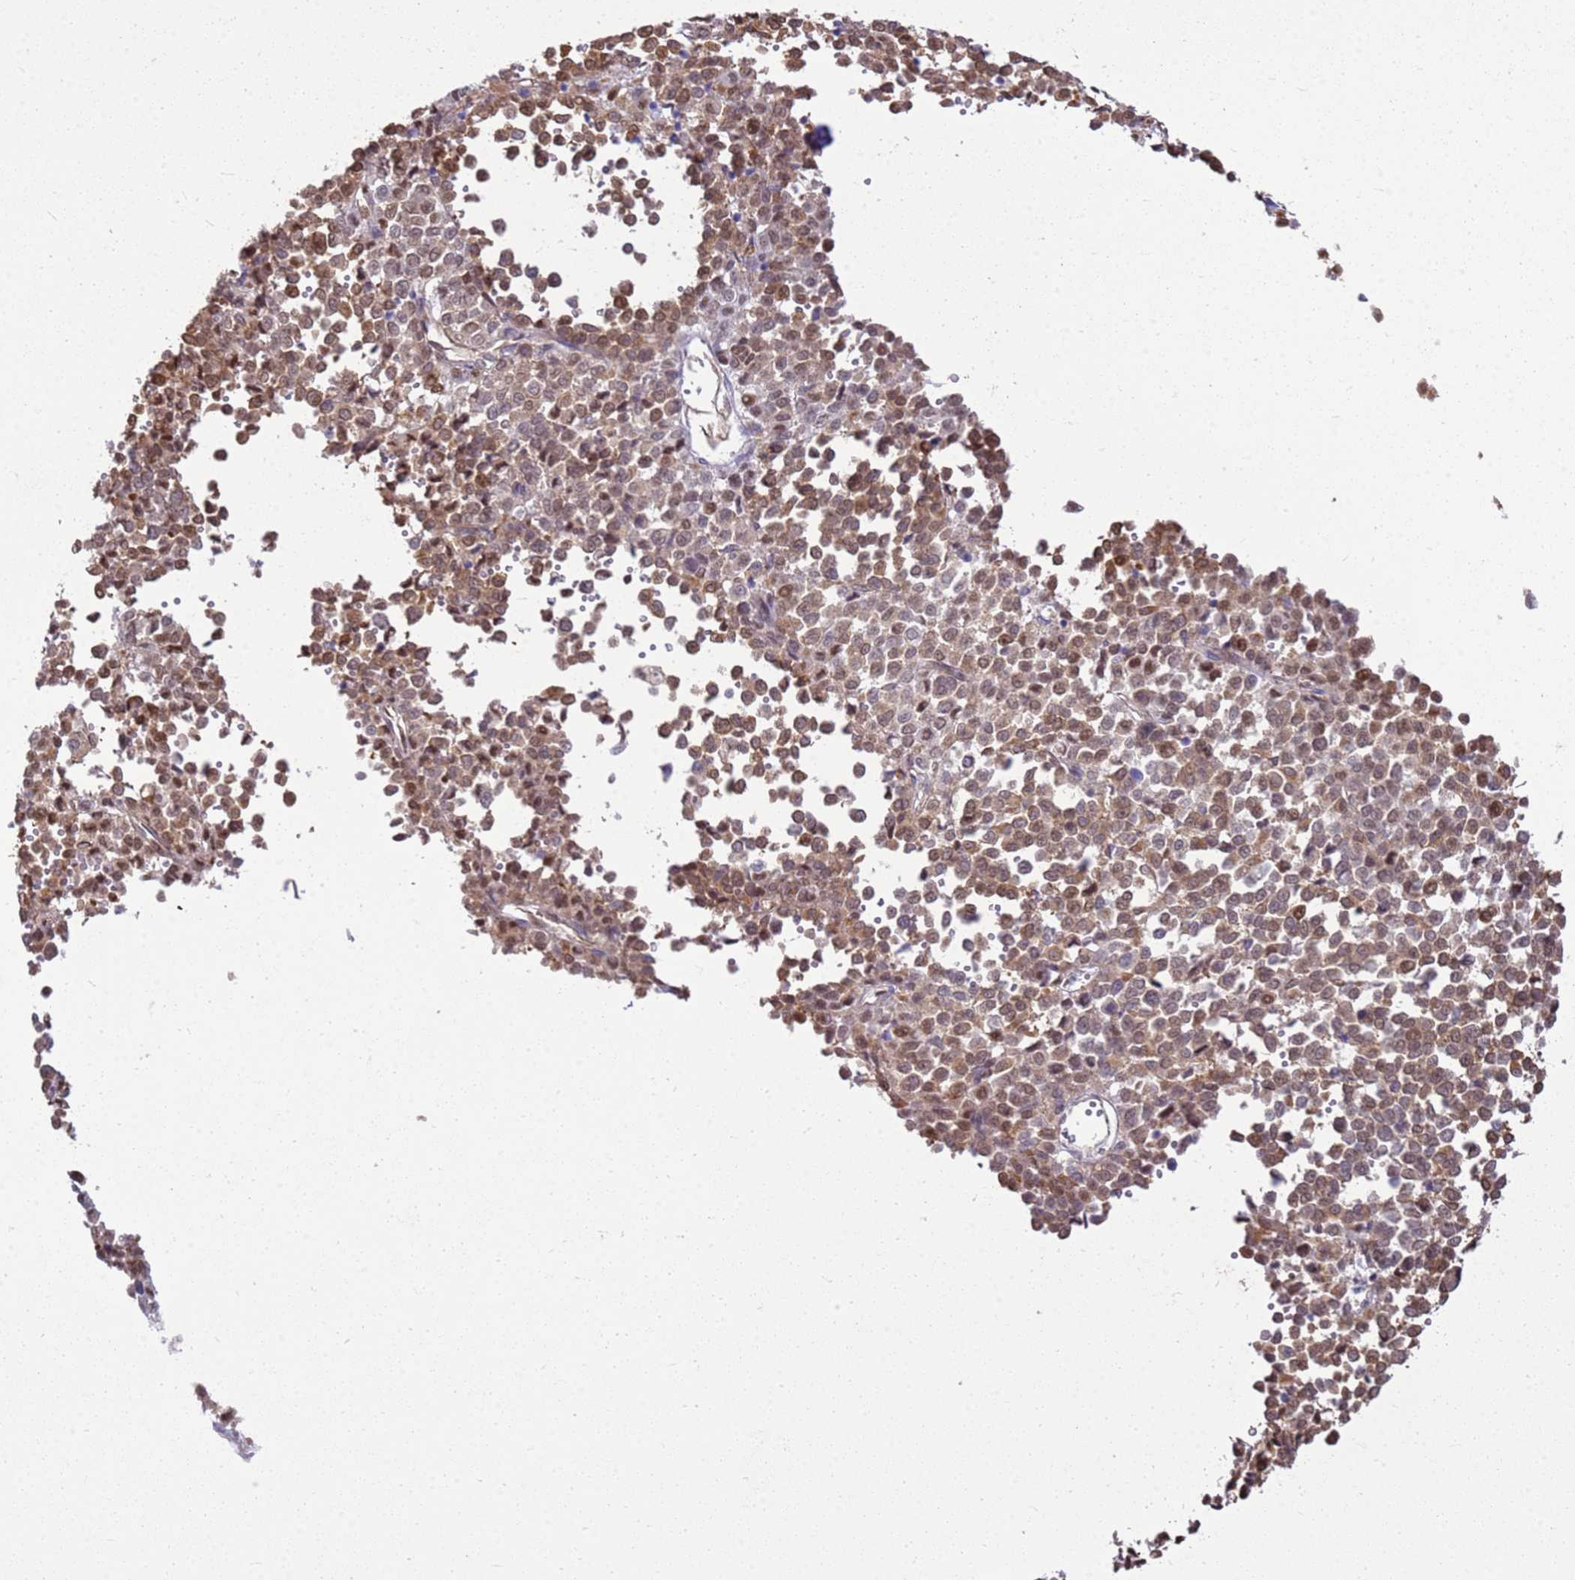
{"staining": {"intensity": "weak", "quantity": ">75%", "location": "cytoplasmic/membranous,nuclear"}, "tissue": "melanoma", "cell_type": "Tumor cells", "image_type": "cancer", "snomed": [{"axis": "morphology", "description": "Malignant melanoma, Metastatic site"}, {"axis": "topography", "description": "Pancreas"}], "caption": "Brown immunohistochemical staining in malignant melanoma (metastatic site) displays weak cytoplasmic/membranous and nuclear positivity in about >75% of tumor cells. (Stains: DAB in brown, nuclei in blue, Microscopy: brightfield microscopy at high magnification).", "gene": "YWHAE", "patient": {"sex": "female", "age": 30}}